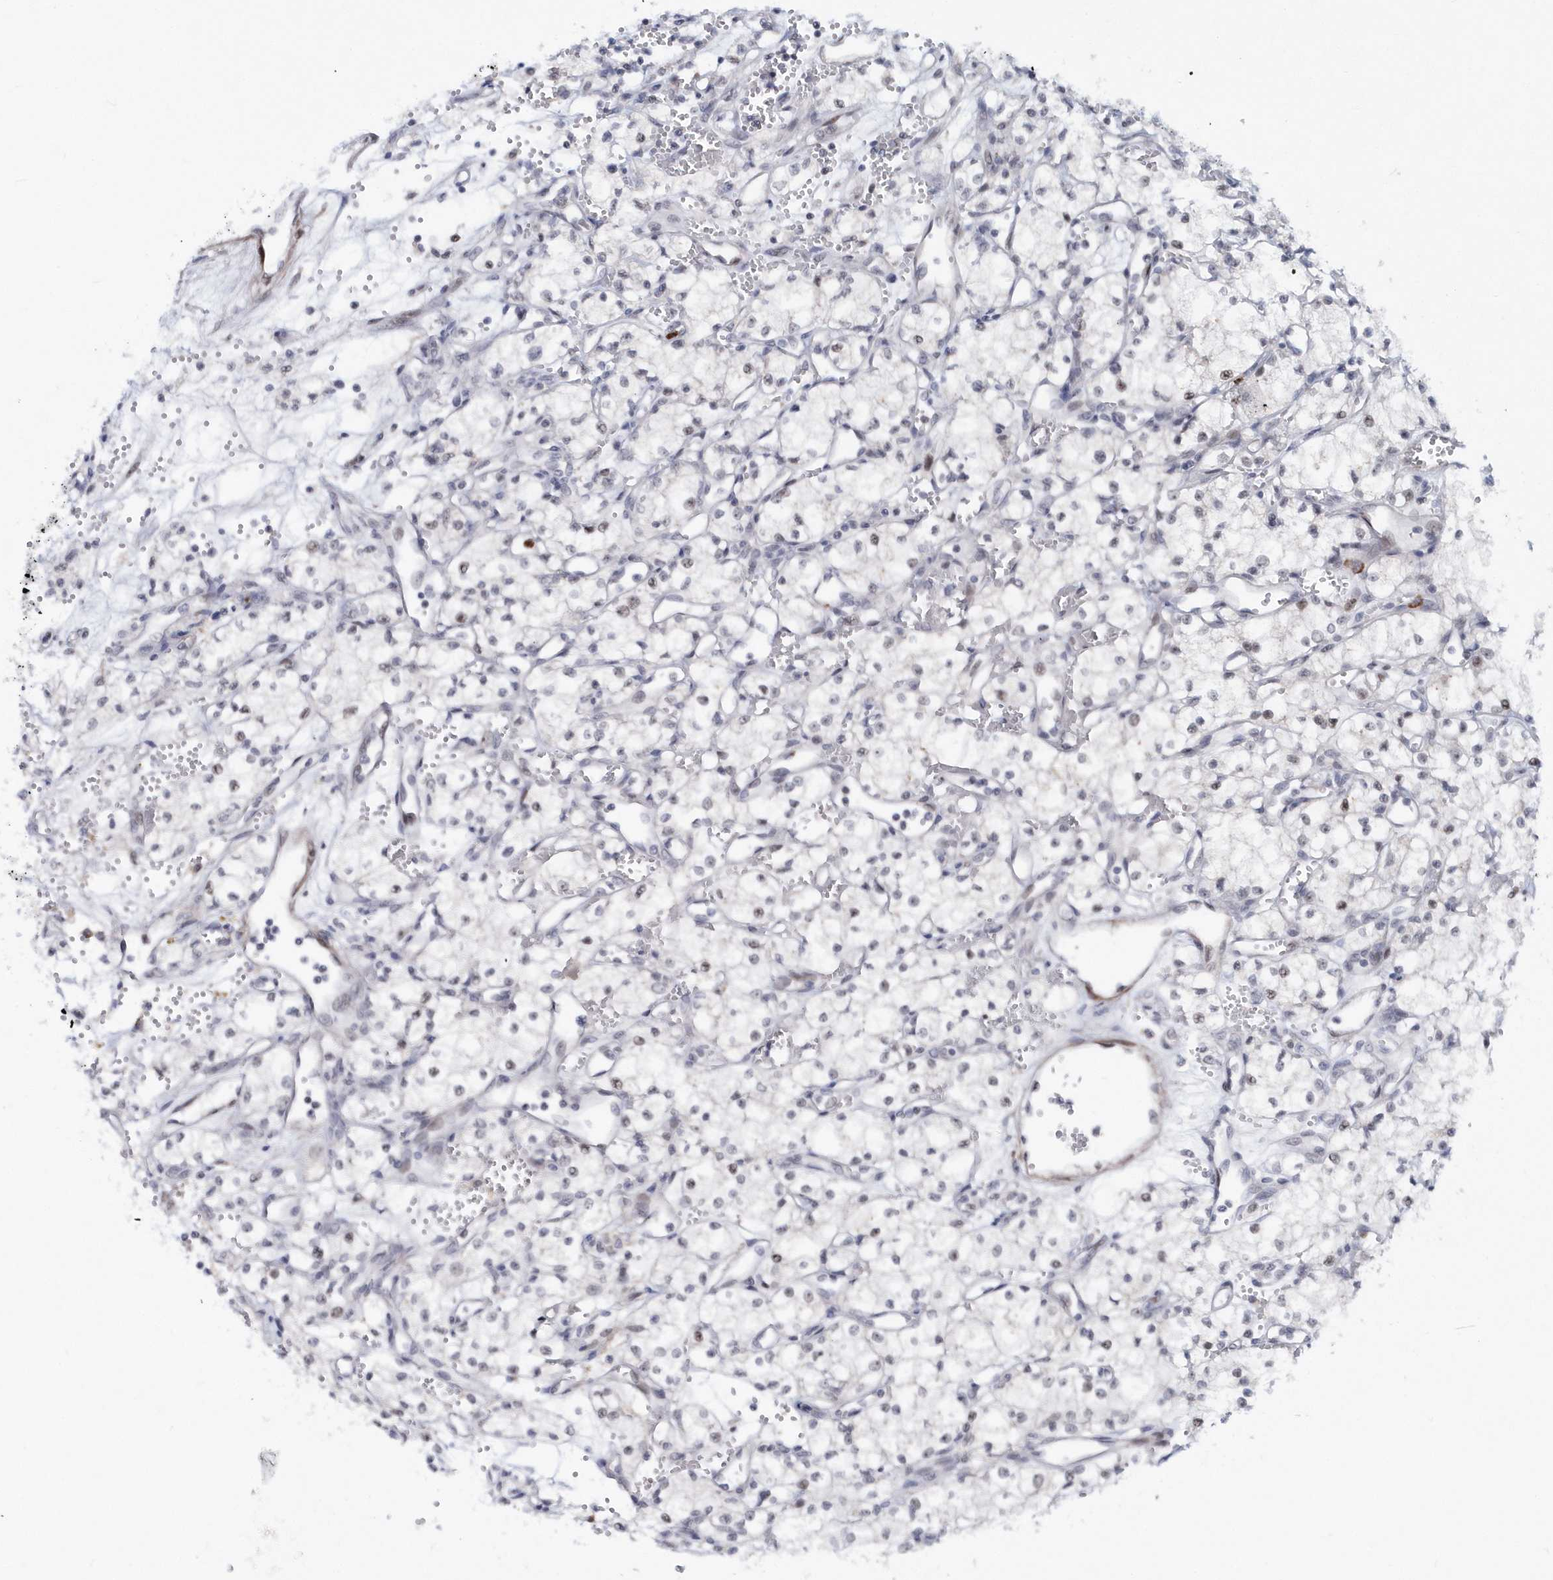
{"staining": {"intensity": "negative", "quantity": "none", "location": "none"}, "tissue": "renal cancer", "cell_type": "Tumor cells", "image_type": "cancer", "snomed": [{"axis": "morphology", "description": "Adenocarcinoma, NOS"}, {"axis": "topography", "description": "Kidney"}], "caption": "Tumor cells show no significant staining in renal cancer (adenocarcinoma).", "gene": "ASCL4", "patient": {"sex": "male", "age": 59}}